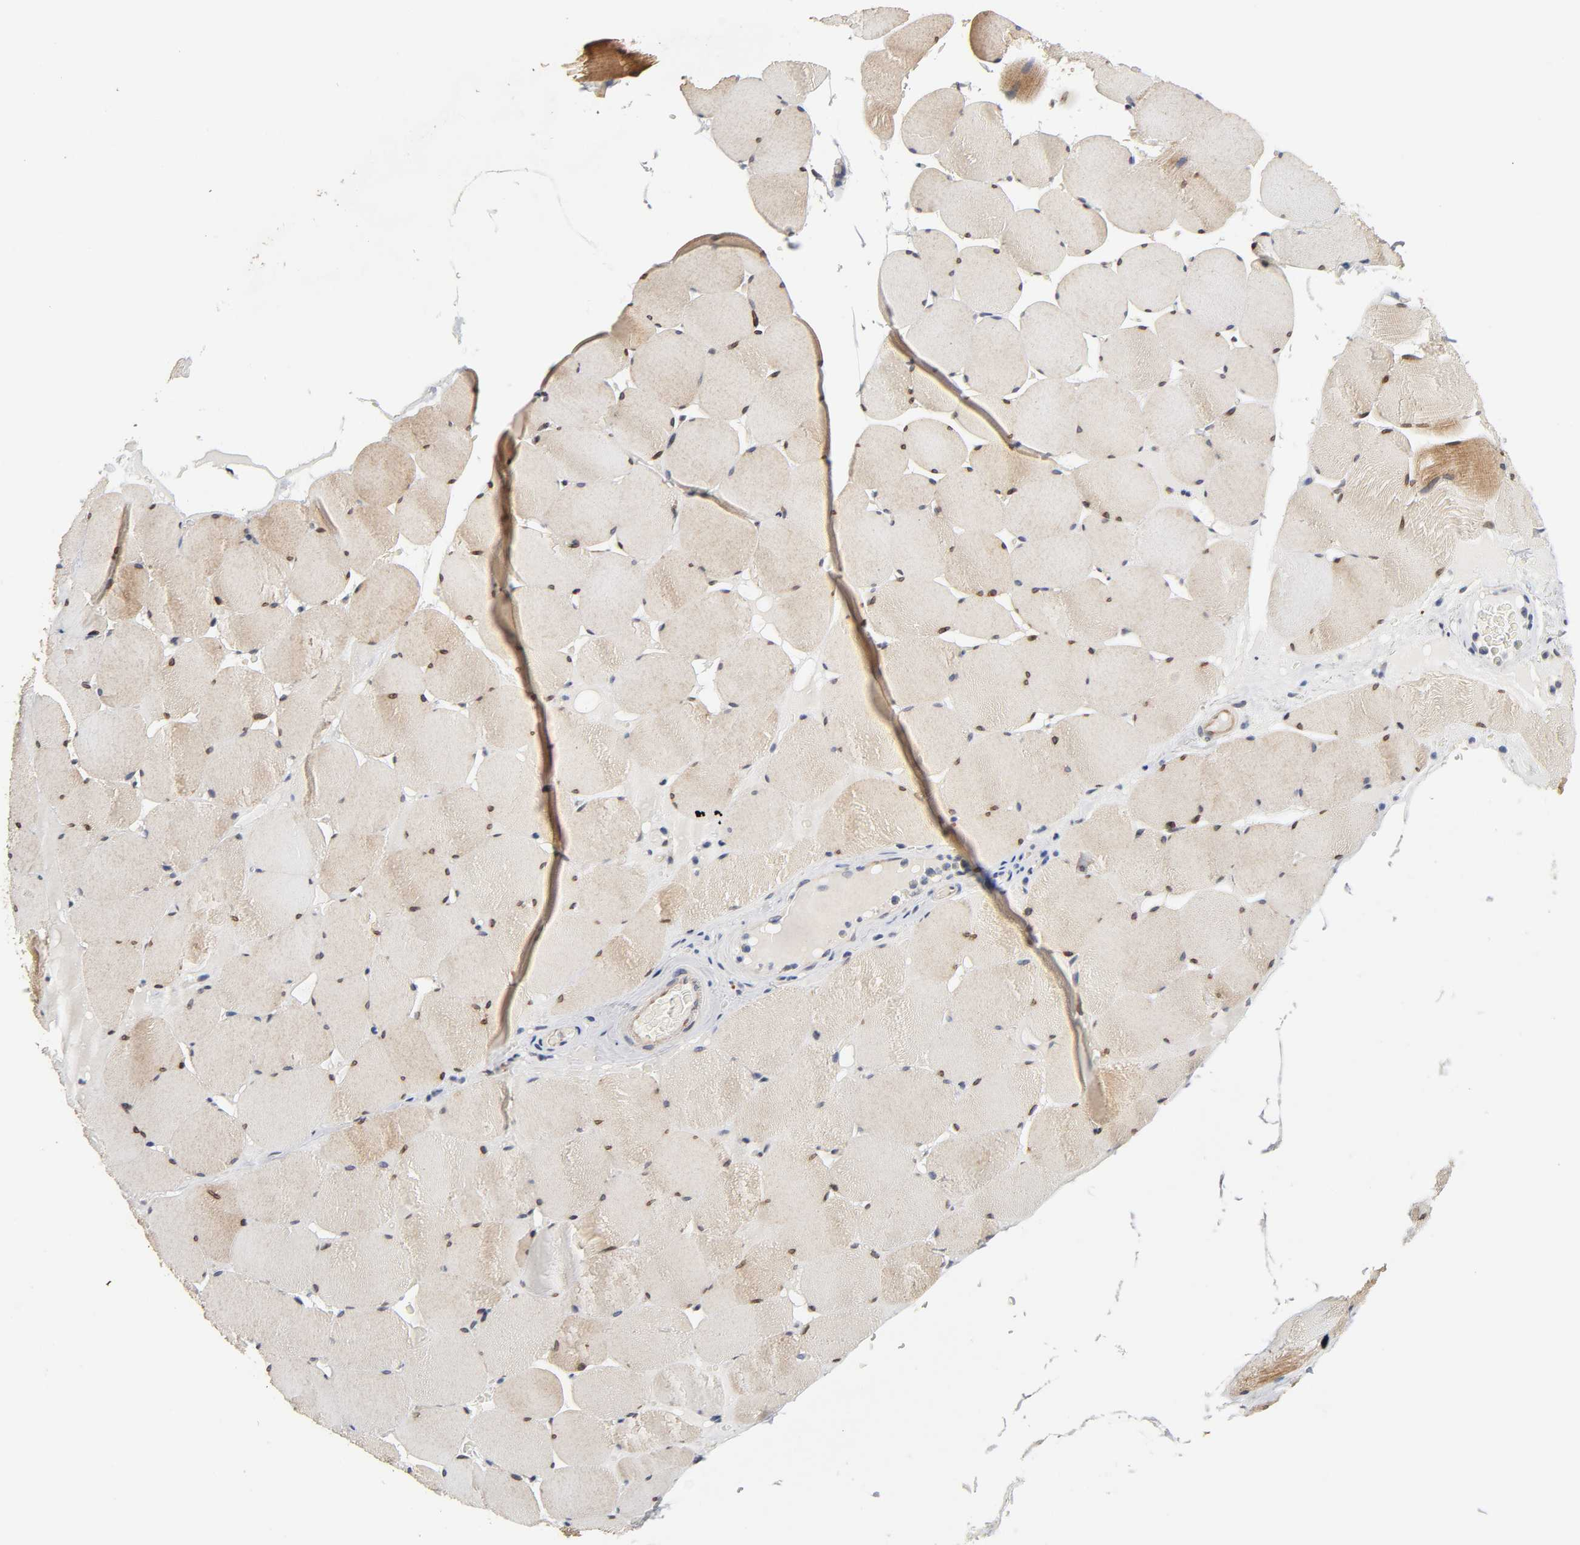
{"staining": {"intensity": "moderate", "quantity": "25%-75%", "location": "cytoplasmic/membranous"}, "tissue": "skeletal muscle", "cell_type": "Myocytes", "image_type": "normal", "snomed": [{"axis": "morphology", "description": "Normal tissue, NOS"}, {"axis": "topography", "description": "Skeletal muscle"}], "caption": "Skeletal muscle stained for a protein demonstrates moderate cytoplasmic/membranous positivity in myocytes. (IHC, brightfield microscopy, high magnification).", "gene": "HDLBP", "patient": {"sex": "male", "age": 62}}